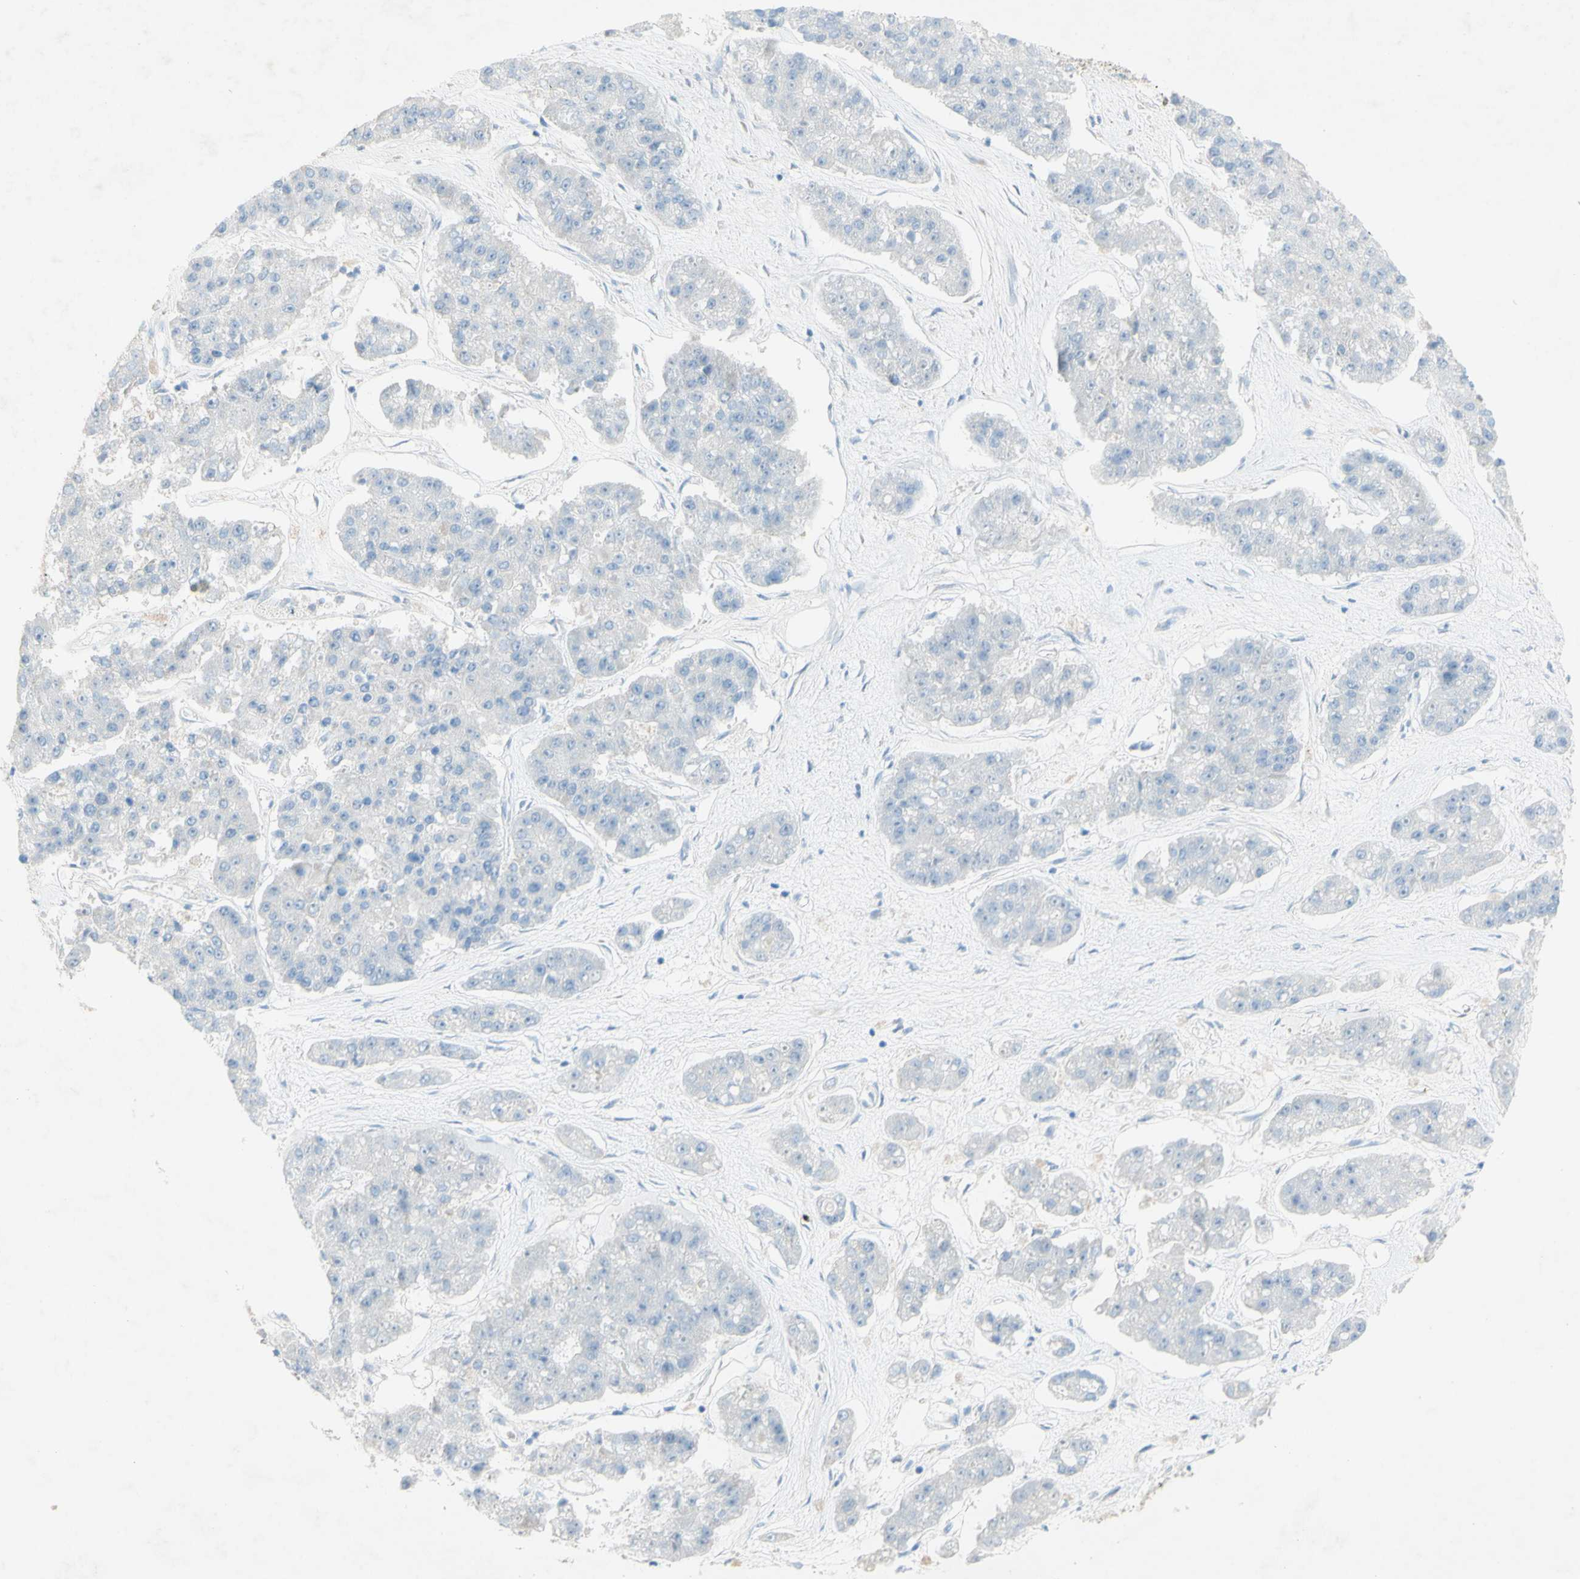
{"staining": {"intensity": "negative", "quantity": "none", "location": "none"}, "tissue": "pancreatic cancer", "cell_type": "Tumor cells", "image_type": "cancer", "snomed": [{"axis": "morphology", "description": "Adenocarcinoma, NOS"}, {"axis": "topography", "description": "Pancreas"}], "caption": "This is an IHC histopathology image of human adenocarcinoma (pancreatic). There is no staining in tumor cells.", "gene": "ACADL", "patient": {"sex": "male", "age": 50}}